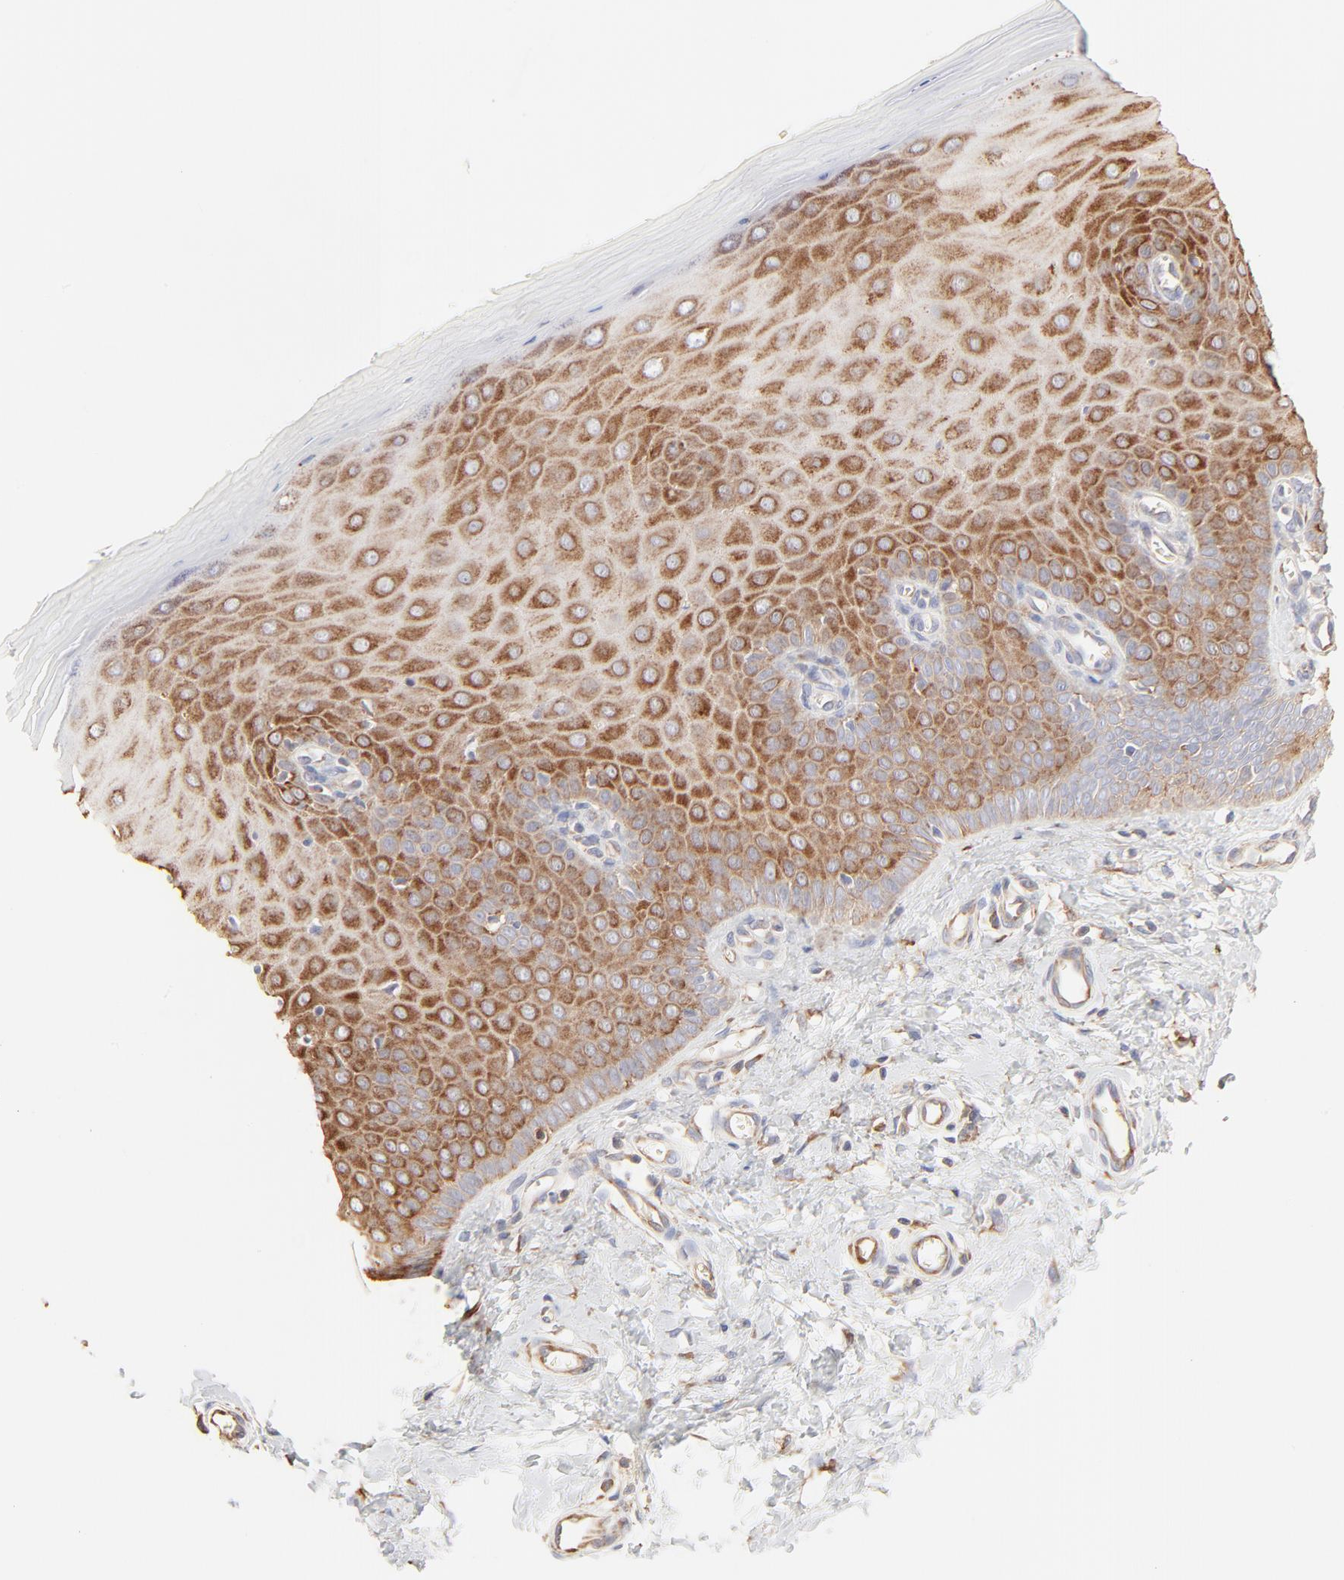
{"staining": {"intensity": "moderate", "quantity": ">75%", "location": "cytoplasmic/membranous"}, "tissue": "cervix", "cell_type": "Glandular cells", "image_type": "normal", "snomed": [{"axis": "morphology", "description": "Normal tissue, NOS"}, {"axis": "topography", "description": "Cervix"}], "caption": "Glandular cells show medium levels of moderate cytoplasmic/membranous staining in approximately >75% of cells in benign cervix.", "gene": "RPS20", "patient": {"sex": "female", "age": 55}}